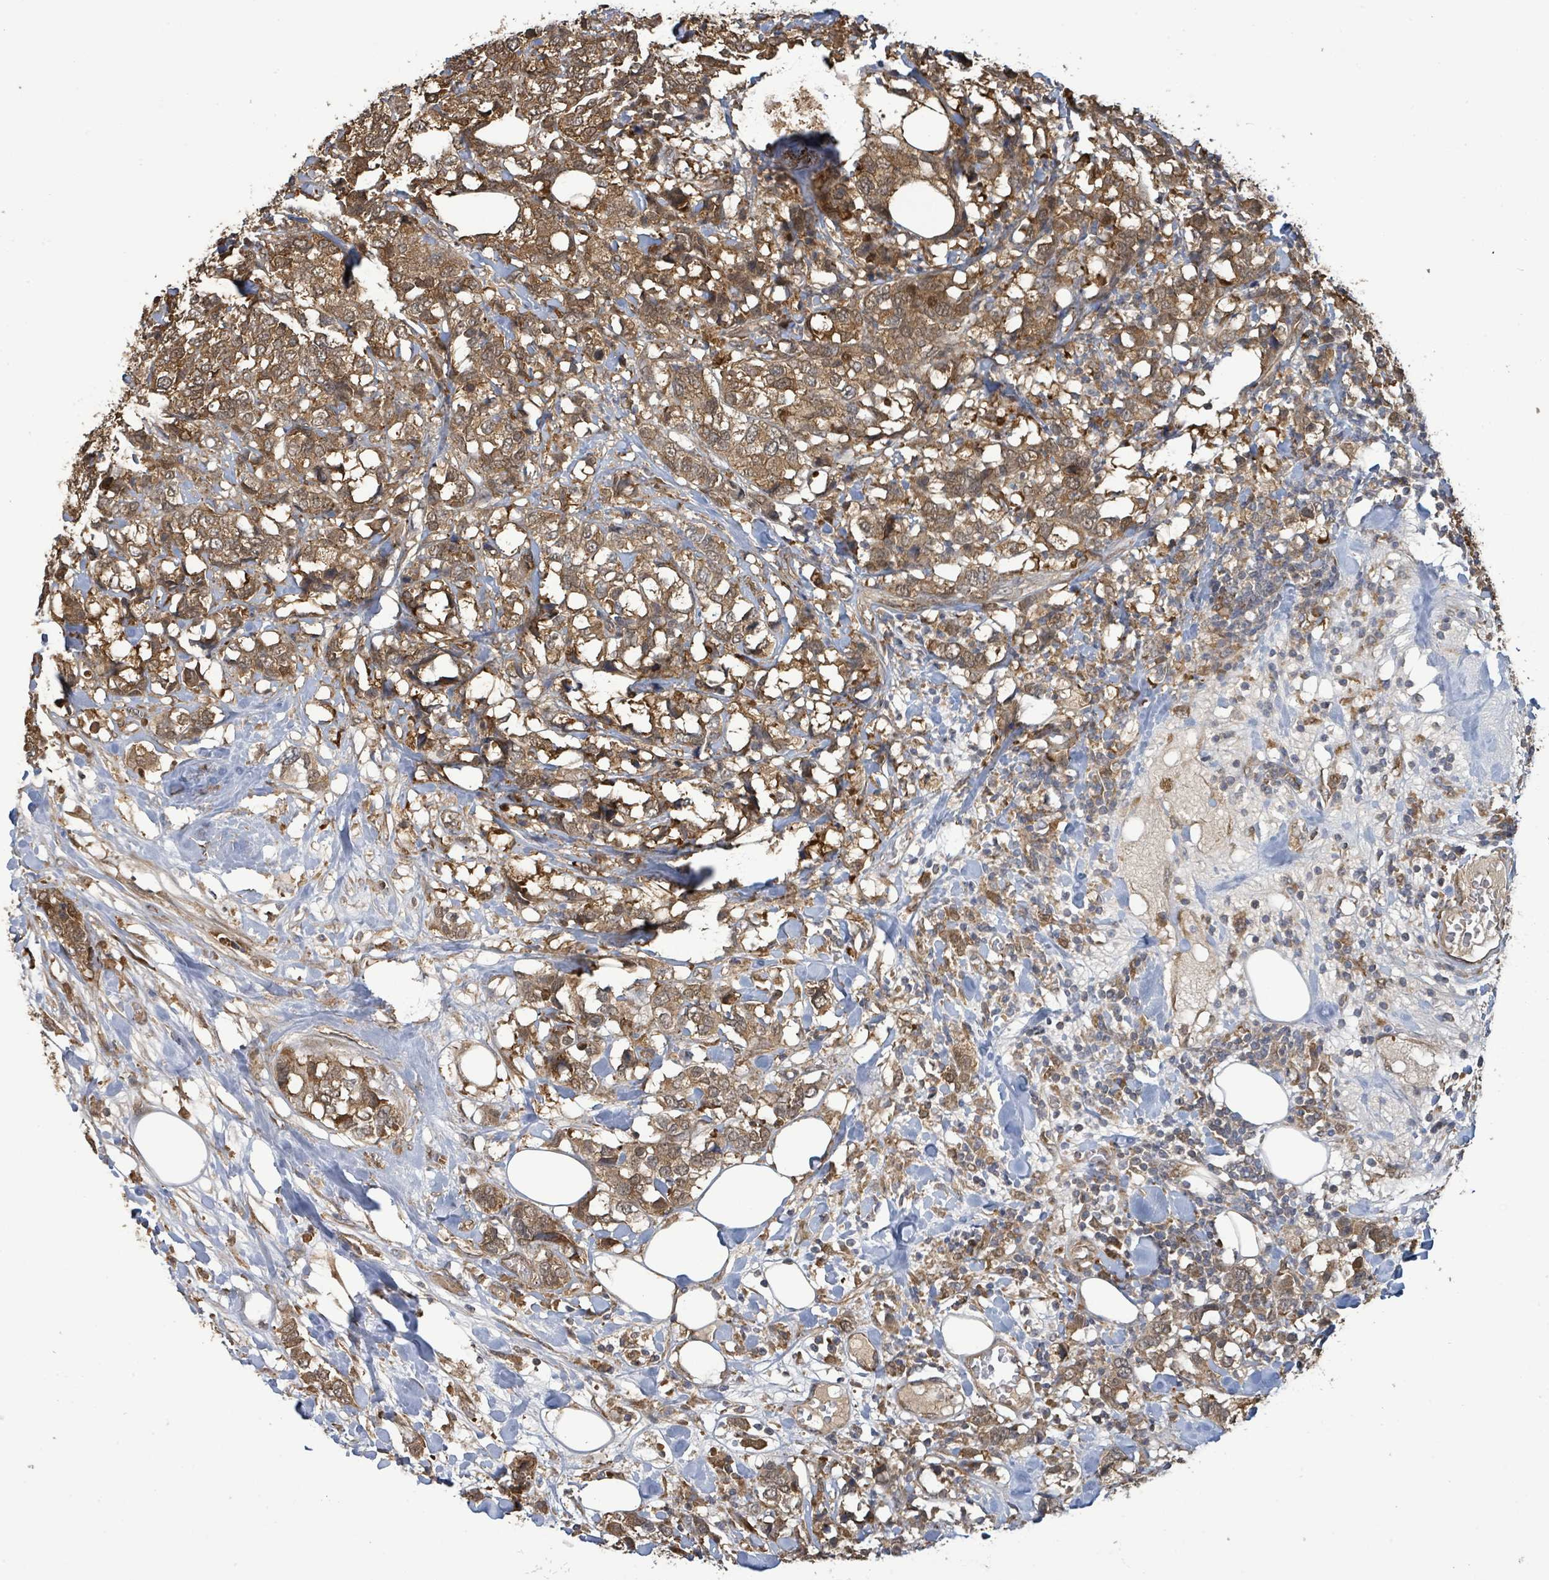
{"staining": {"intensity": "moderate", "quantity": ">75%", "location": "cytoplasmic/membranous"}, "tissue": "breast cancer", "cell_type": "Tumor cells", "image_type": "cancer", "snomed": [{"axis": "morphology", "description": "Lobular carcinoma"}, {"axis": "topography", "description": "Breast"}], "caption": "The micrograph exhibits immunohistochemical staining of lobular carcinoma (breast). There is moderate cytoplasmic/membranous staining is appreciated in about >75% of tumor cells.", "gene": "ARPIN", "patient": {"sex": "female", "age": 59}}